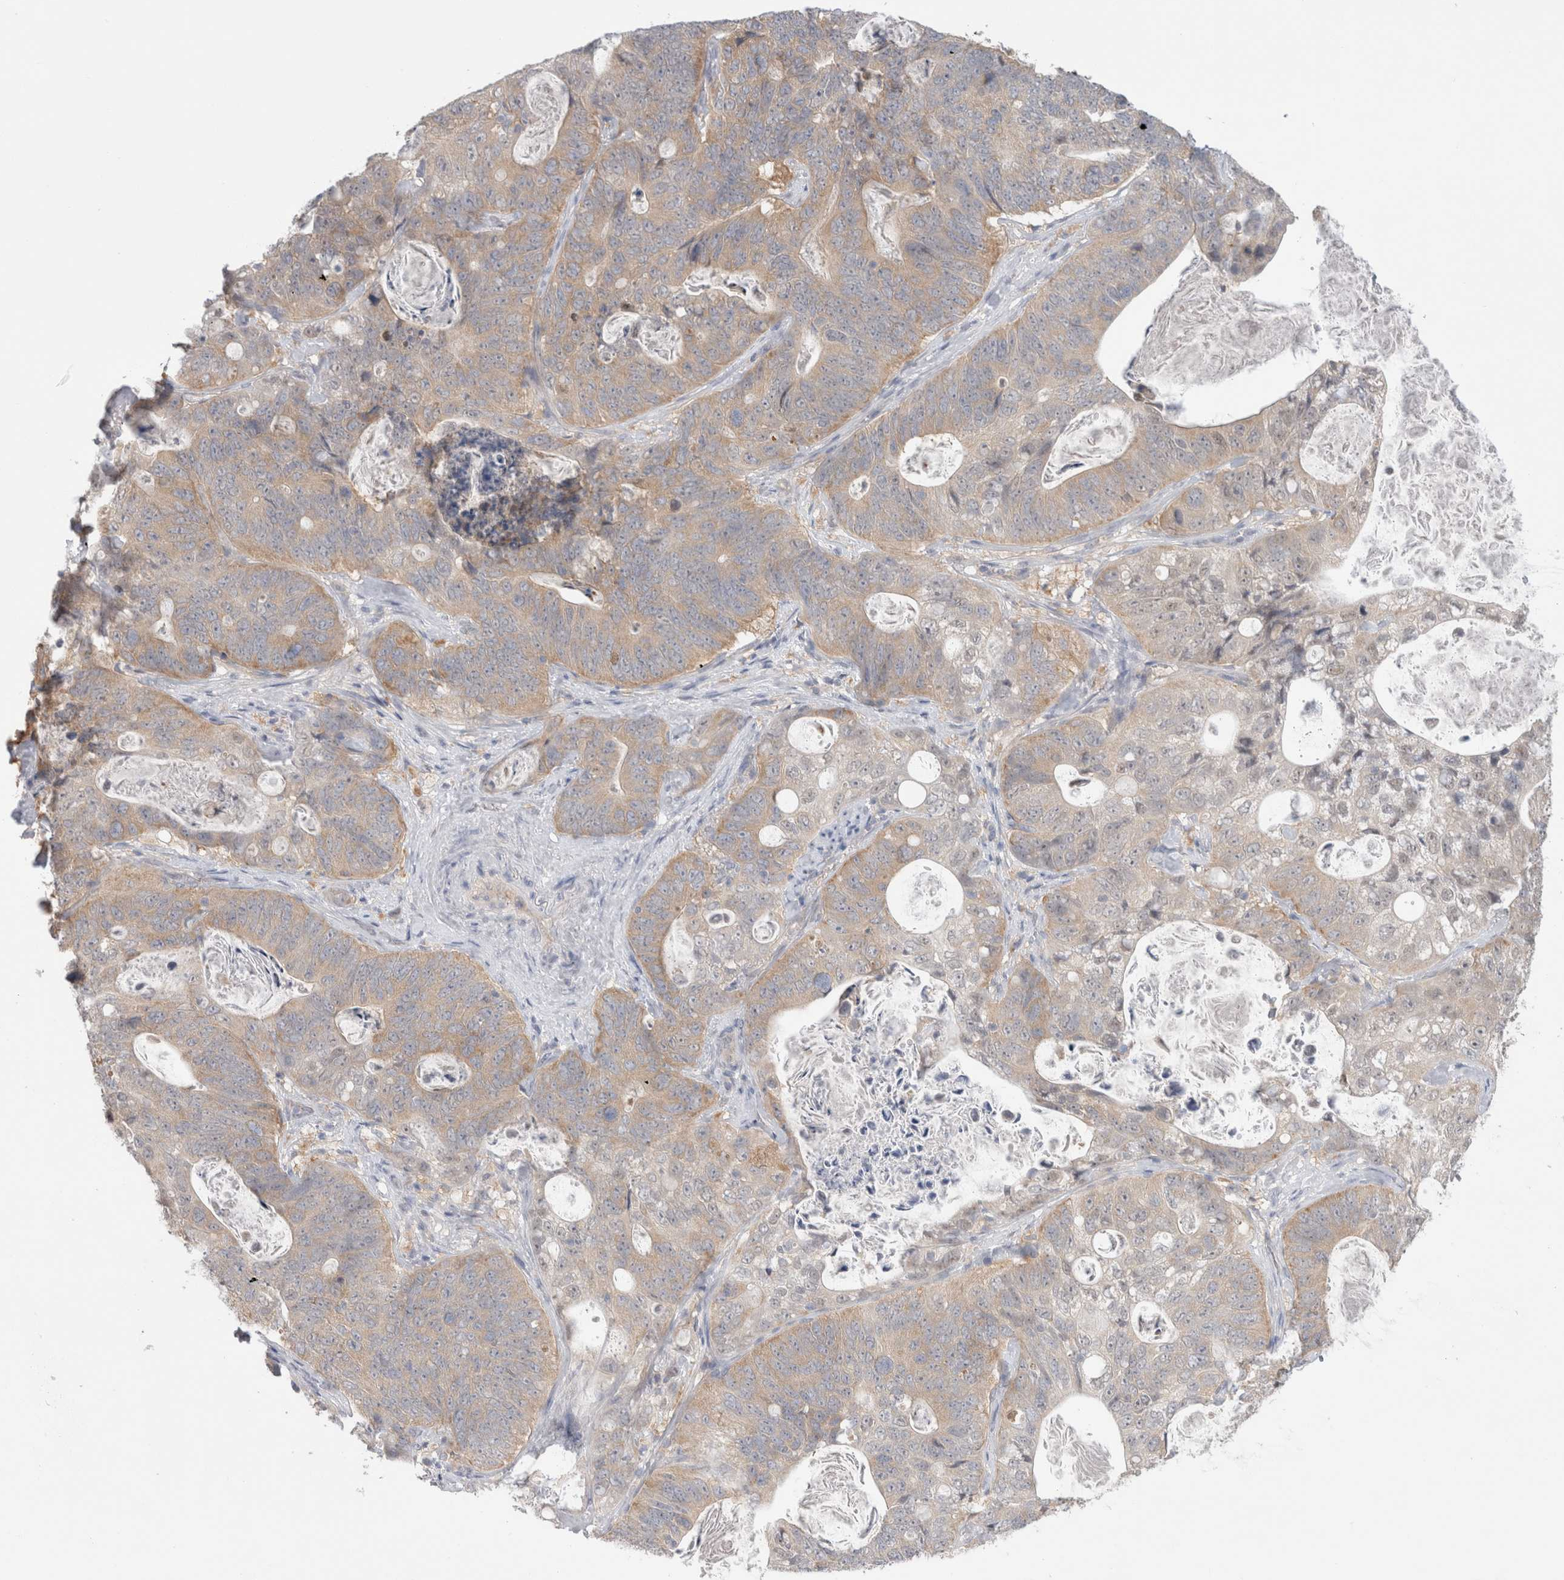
{"staining": {"intensity": "weak", "quantity": ">75%", "location": "cytoplasmic/membranous"}, "tissue": "stomach cancer", "cell_type": "Tumor cells", "image_type": "cancer", "snomed": [{"axis": "morphology", "description": "Normal tissue, NOS"}, {"axis": "morphology", "description": "Adenocarcinoma, NOS"}, {"axis": "topography", "description": "Stomach"}], "caption": "Protein expression analysis of stomach cancer demonstrates weak cytoplasmic/membranous staining in about >75% of tumor cells. (DAB IHC with brightfield microscopy, high magnification).", "gene": "NDOR1", "patient": {"sex": "female", "age": 89}}